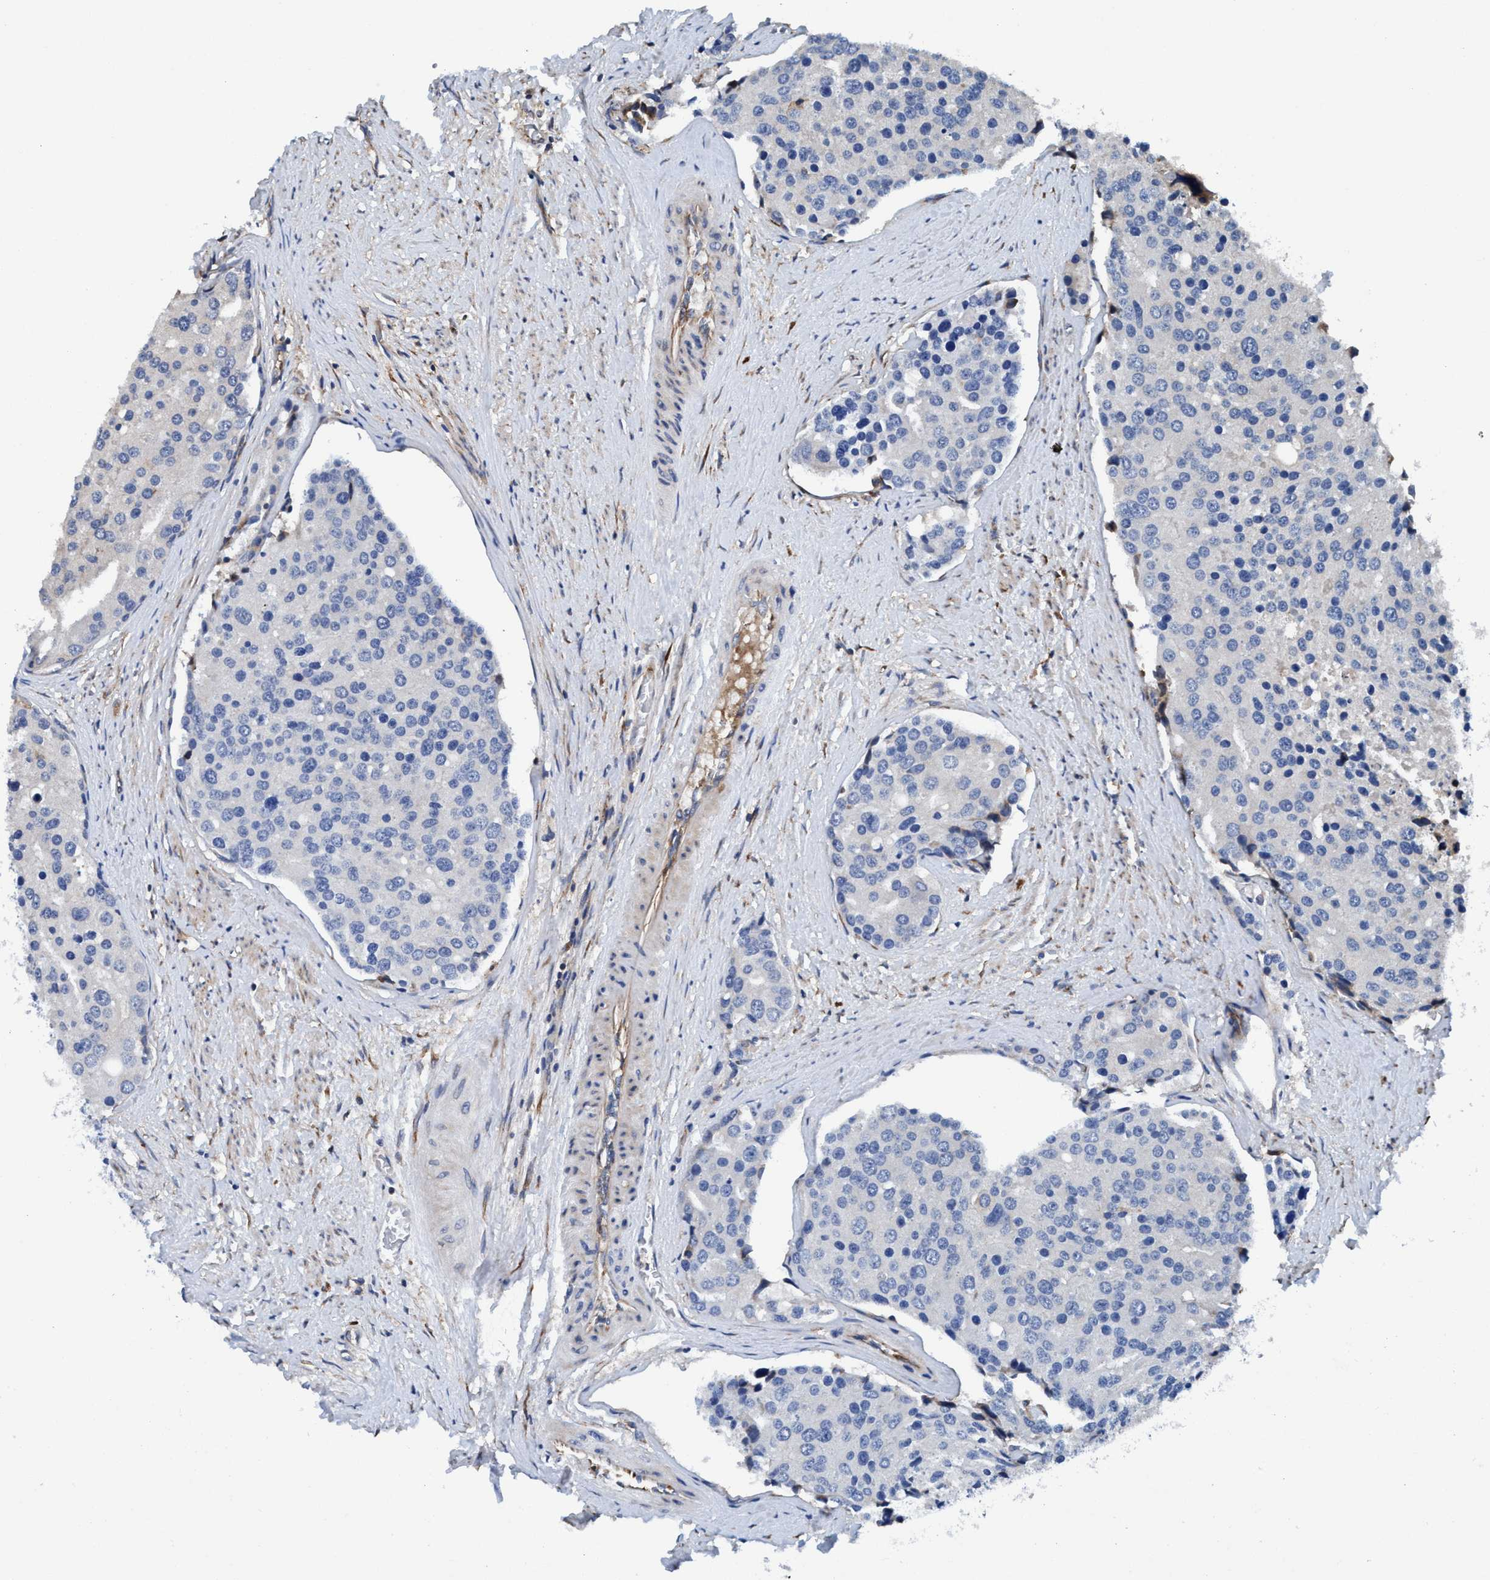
{"staining": {"intensity": "negative", "quantity": "none", "location": "none"}, "tissue": "prostate cancer", "cell_type": "Tumor cells", "image_type": "cancer", "snomed": [{"axis": "morphology", "description": "Adenocarcinoma, High grade"}, {"axis": "topography", "description": "Prostate"}], "caption": "Image shows no significant protein staining in tumor cells of prostate cancer (high-grade adenocarcinoma).", "gene": "ENDOG", "patient": {"sex": "male", "age": 50}}